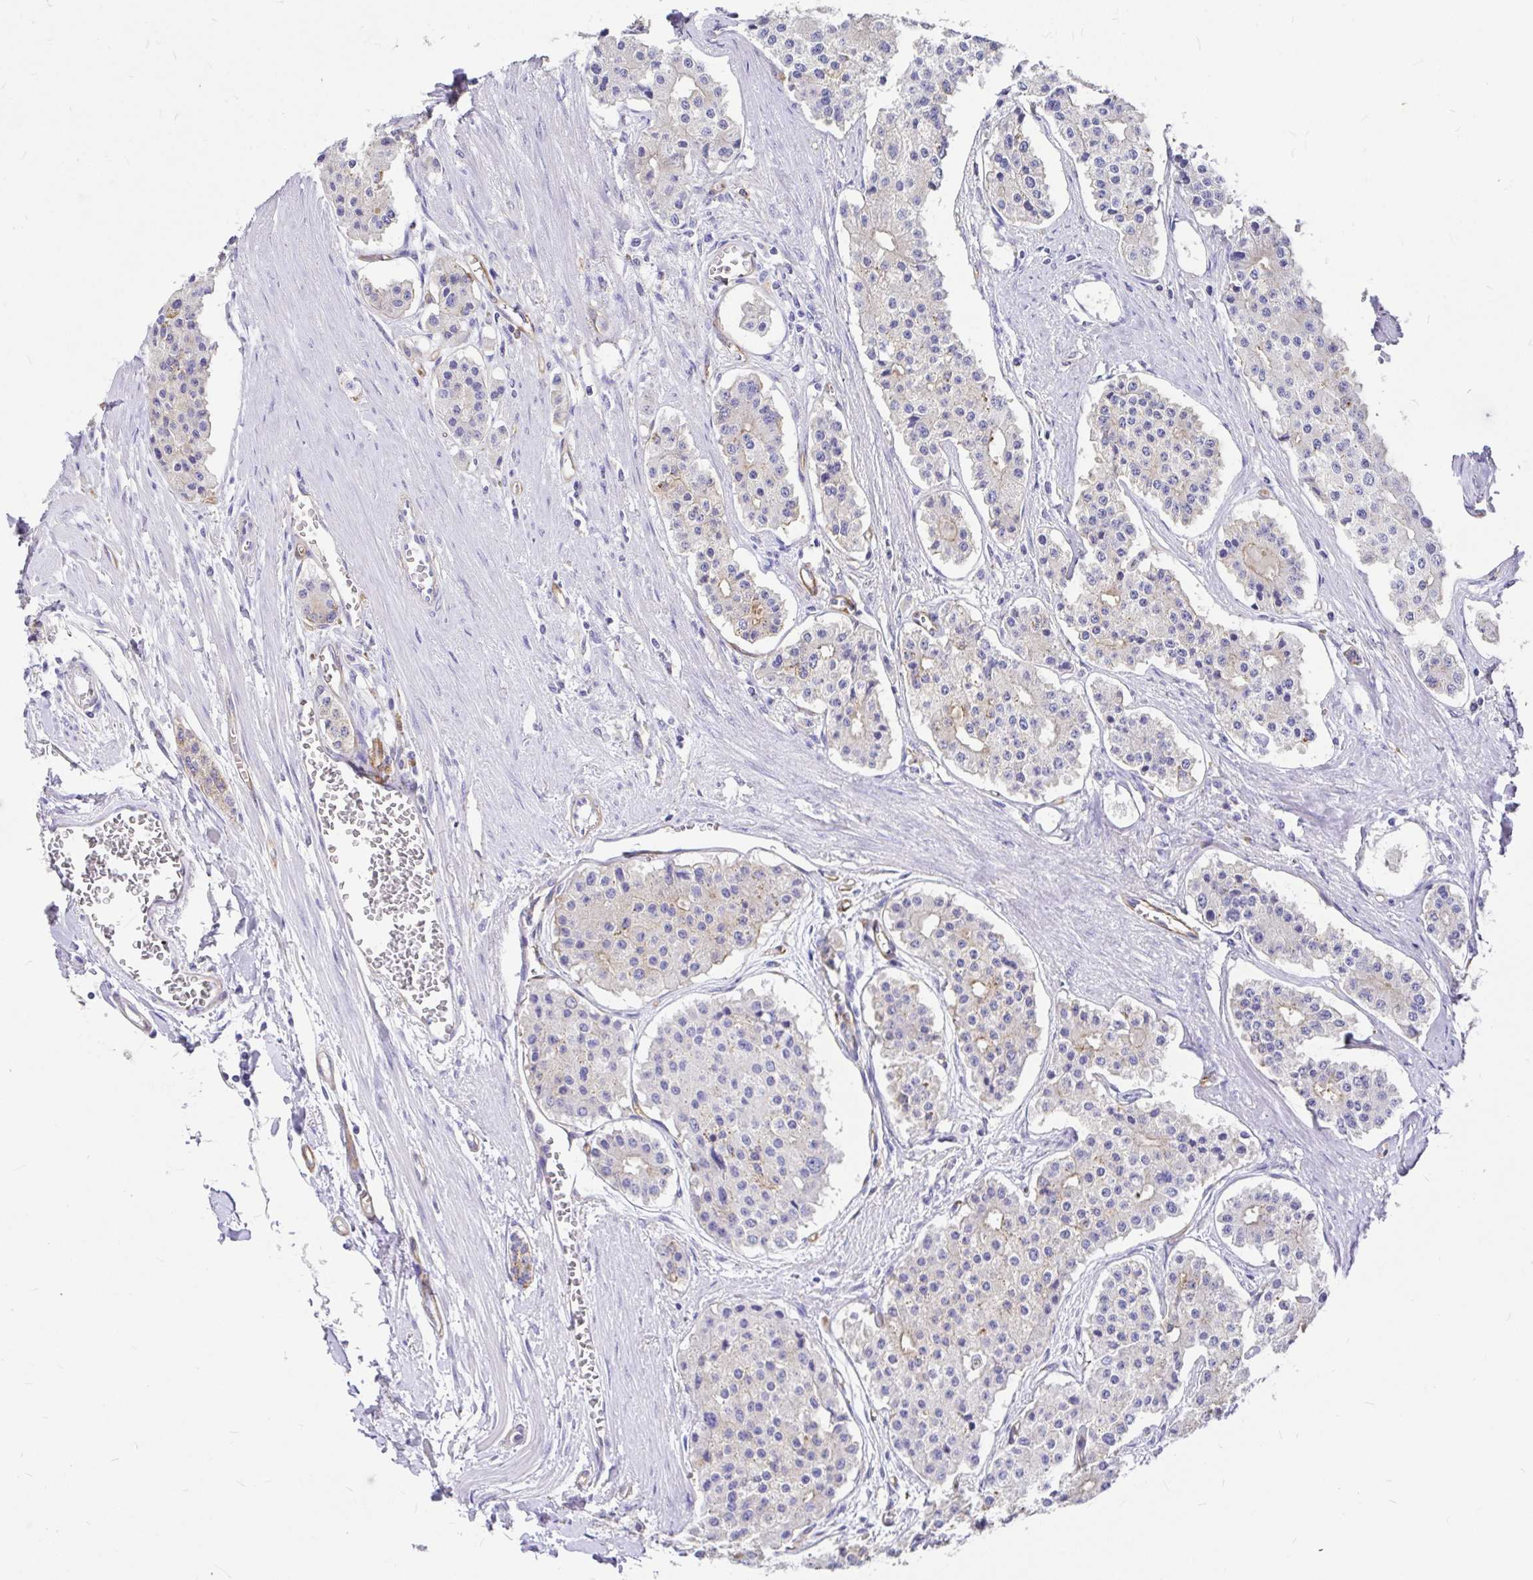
{"staining": {"intensity": "negative", "quantity": "none", "location": "none"}, "tissue": "carcinoid", "cell_type": "Tumor cells", "image_type": "cancer", "snomed": [{"axis": "morphology", "description": "Carcinoid, malignant, NOS"}, {"axis": "topography", "description": "Small intestine"}], "caption": "There is no significant positivity in tumor cells of carcinoid. (Immunohistochemistry (ihc), brightfield microscopy, high magnification).", "gene": "MYO1B", "patient": {"sex": "female", "age": 65}}